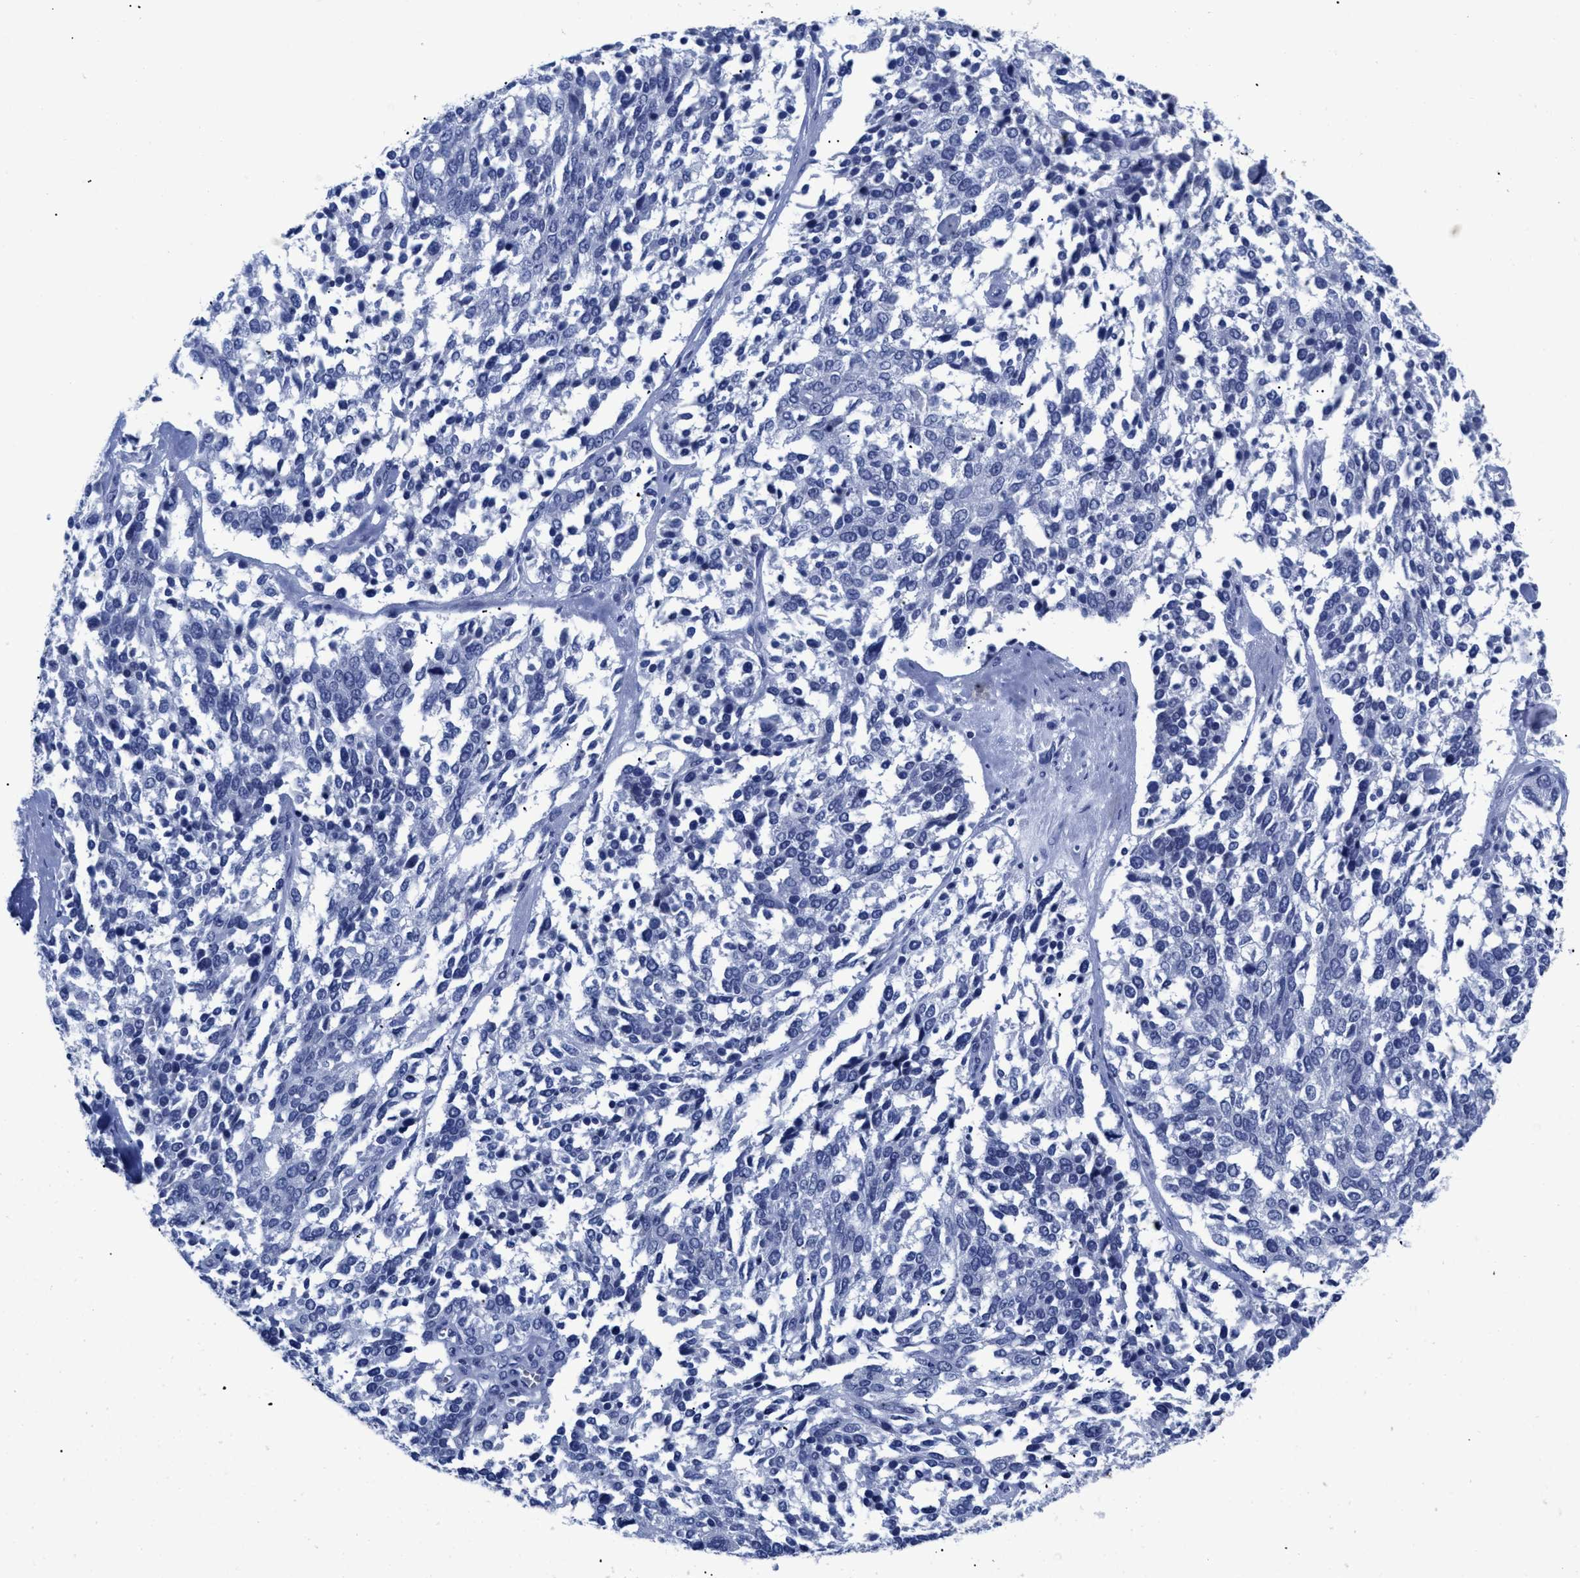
{"staining": {"intensity": "negative", "quantity": "none", "location": "none"}, "tissue": "ovarian cancer", "cell_type": "Tumor cells", "image_type": "cancer", "snomed": [{"axis": "morphology", "description": "Cystadenocarcinoma, serous, NOS"}, {"axis": "topography", "description": "Ovary"}], "caption": "Protein analysis of ovarian cancer demonstrates no significant expression in tumor cells.", "gene": "TREML1", "patient": {"sex": "female", "age": 44}}